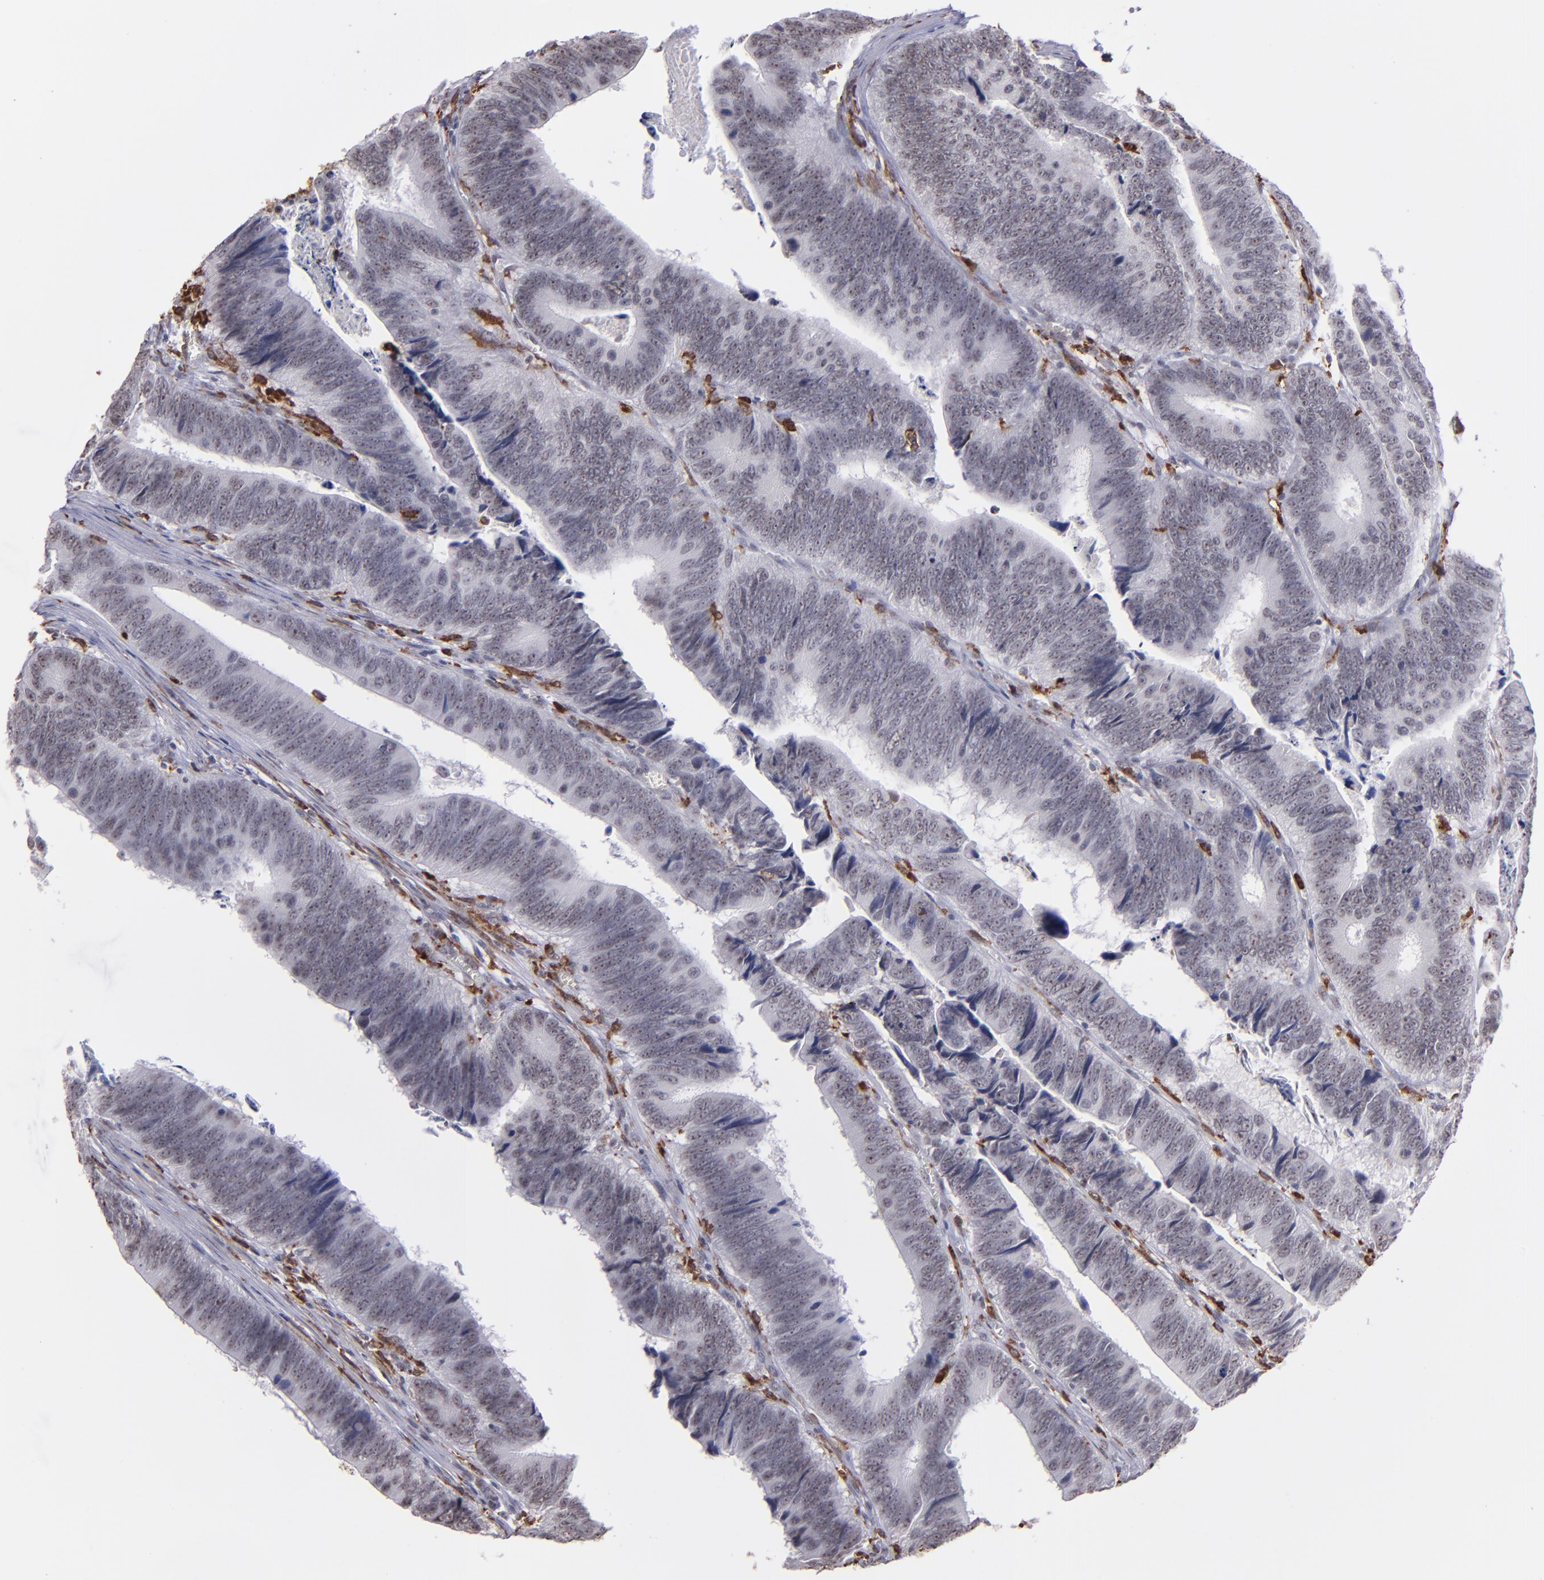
{"staining": {"intensity": "negative", "quantity": "none", "location": "none"}, "tissue": "colorectal cancer", "cell_type": "Tumor cells", "image_type": "cancer", "snomed": [{"axis": "morphology", "description": "Adenocarcinoma, NOS"}, {"axis": "topography", "description": "Colon"}], "caption": "A high-resolution photomicrograph shows IHC staining of adenocarcinoma (colorectal), which displays no significant positivity in tumor cells.", "gene": "NCF2", "patient": {"sex": "male", "age": 72}}